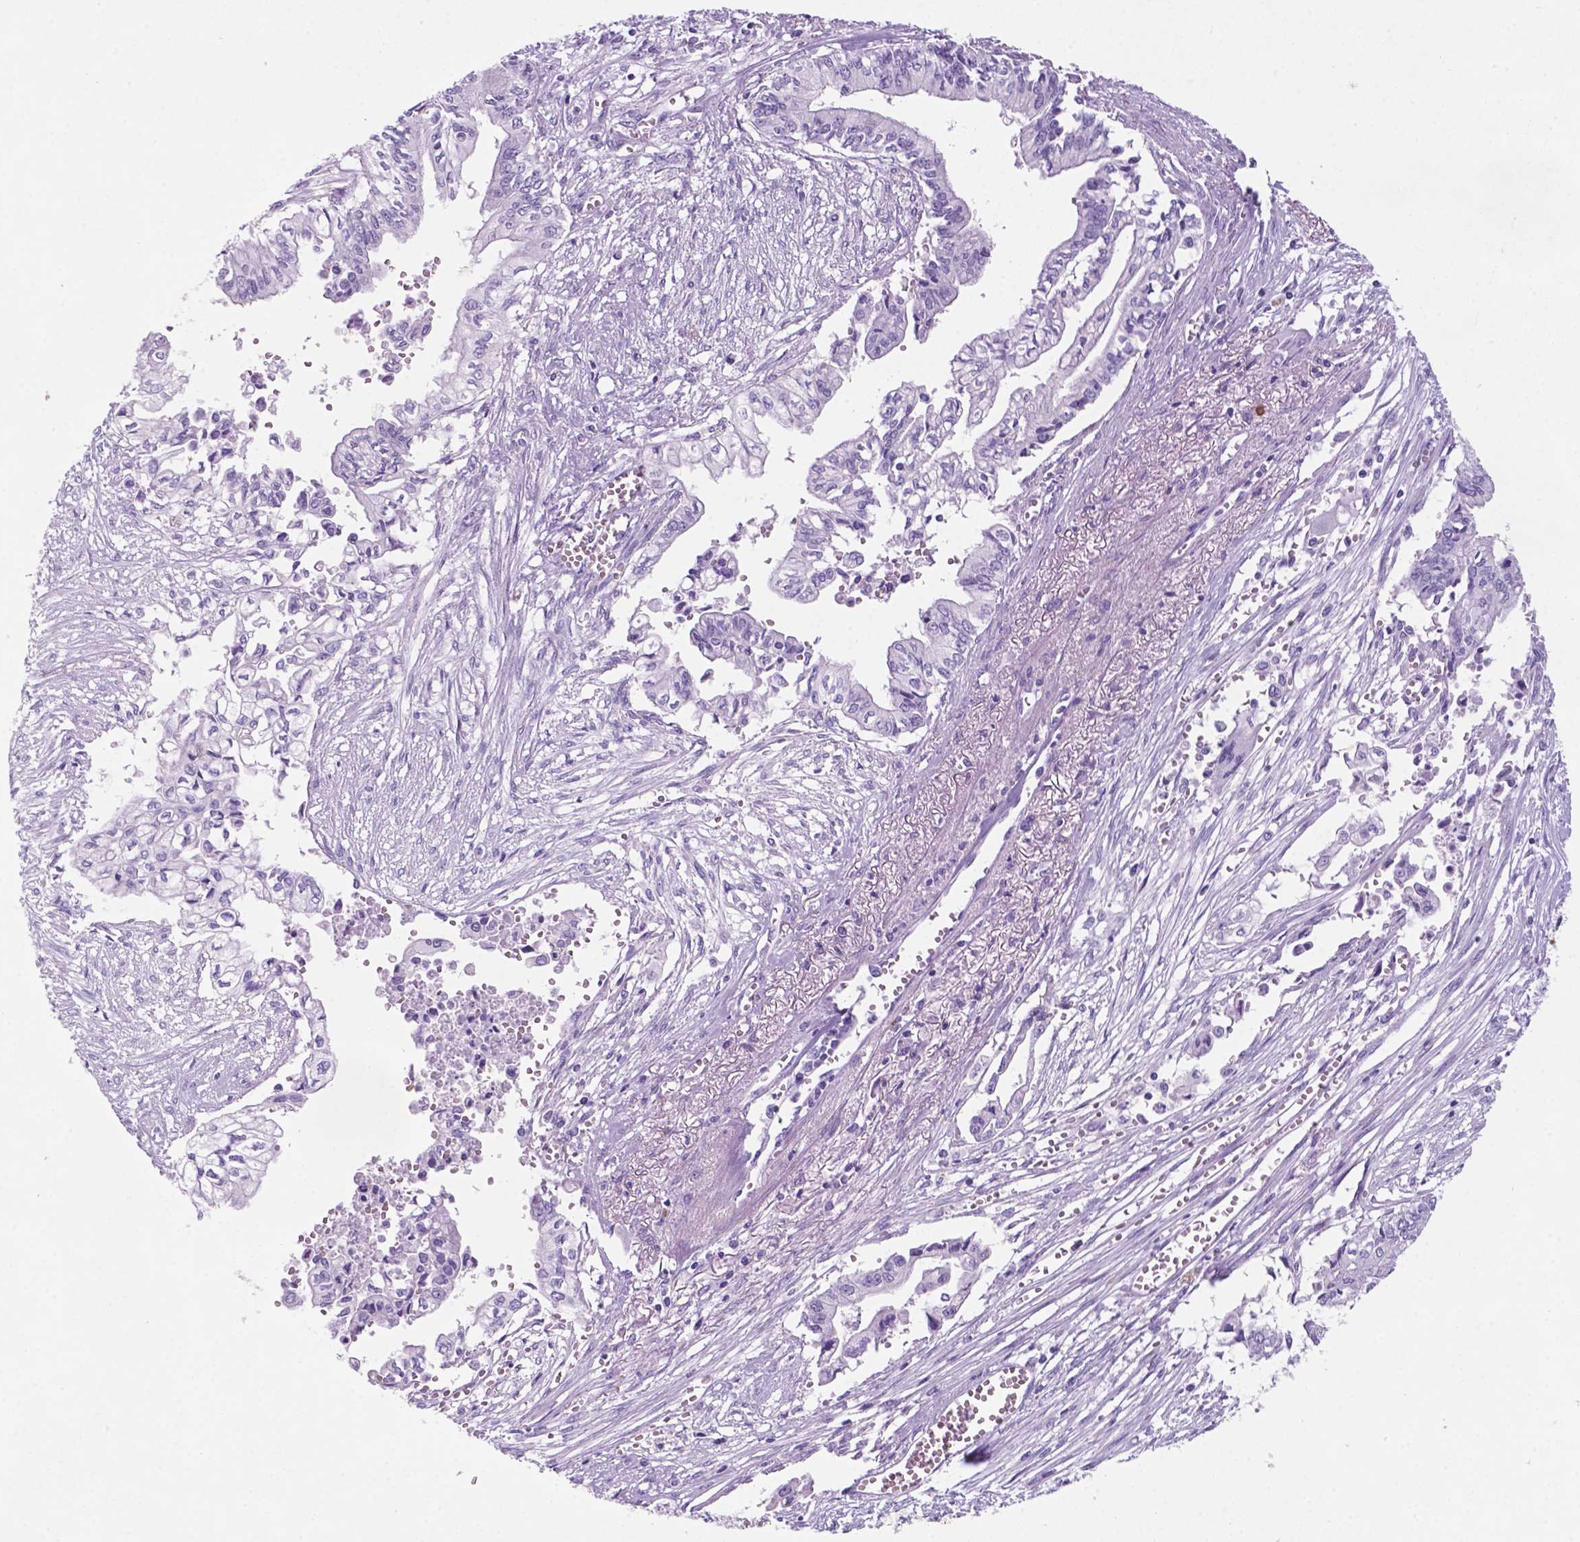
{"staining": {"intensity": "negative", "quantity": "none", "location": "none"}, "tissue": "pancreatic cancer", "cell_type": "Tumor cells", "image_type": "cancer", "snomed": [{"axis": "morphology", "description": "Adenocarcinoma, NOS"}, {"axis": "topography", "description": "Pancreas"}], "caption": "Tumor cells are negative for brown protein staining in adenocarcinoma (pancreatic). The staining was performed using DAB to visualize the protein expression in brown, while the nuclei were stained in blue with hematoxylin (Magnification: 20x).", "gene": "C18orf21", "patient": {"sex": "female", "age": 61}}